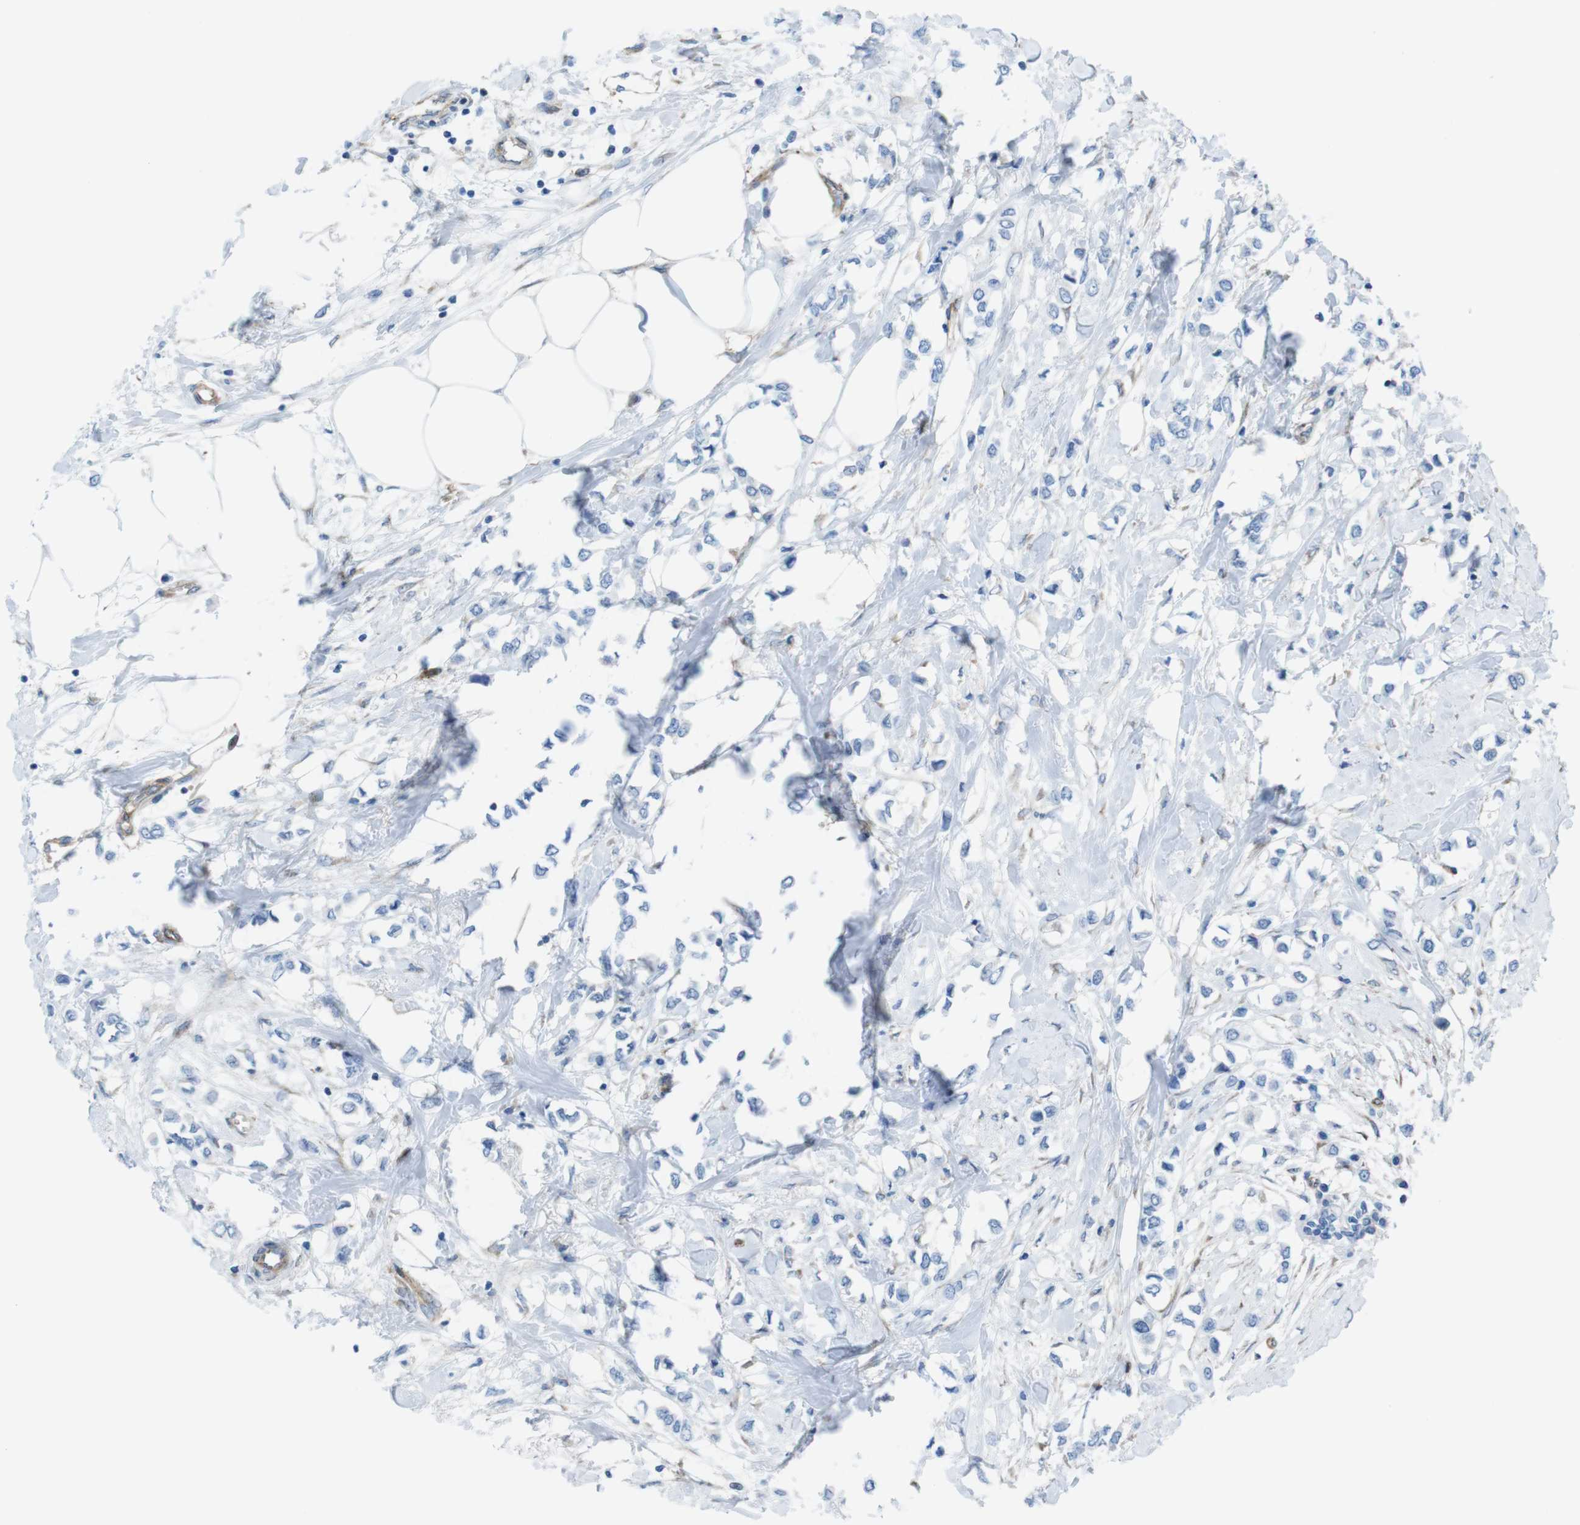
{"staining": {"intensity": "negative", "quantity": "none", "location": "none"}, "tissue": "breast cancer", "cell_type": "Tumor cells", "image_type": "cancer", "snomed": [{"axis": "morphology", "description": "Lobular carcinoma"}, {"axis": "topography", "description": "Breast"}], "caption": "A histopathology image of lobular carcinoma (breast) stained for a protein reveals no brown staining in tumor cells.", "gene": "DIAPH2", "patient": {"sex": "female", "age": 51}}